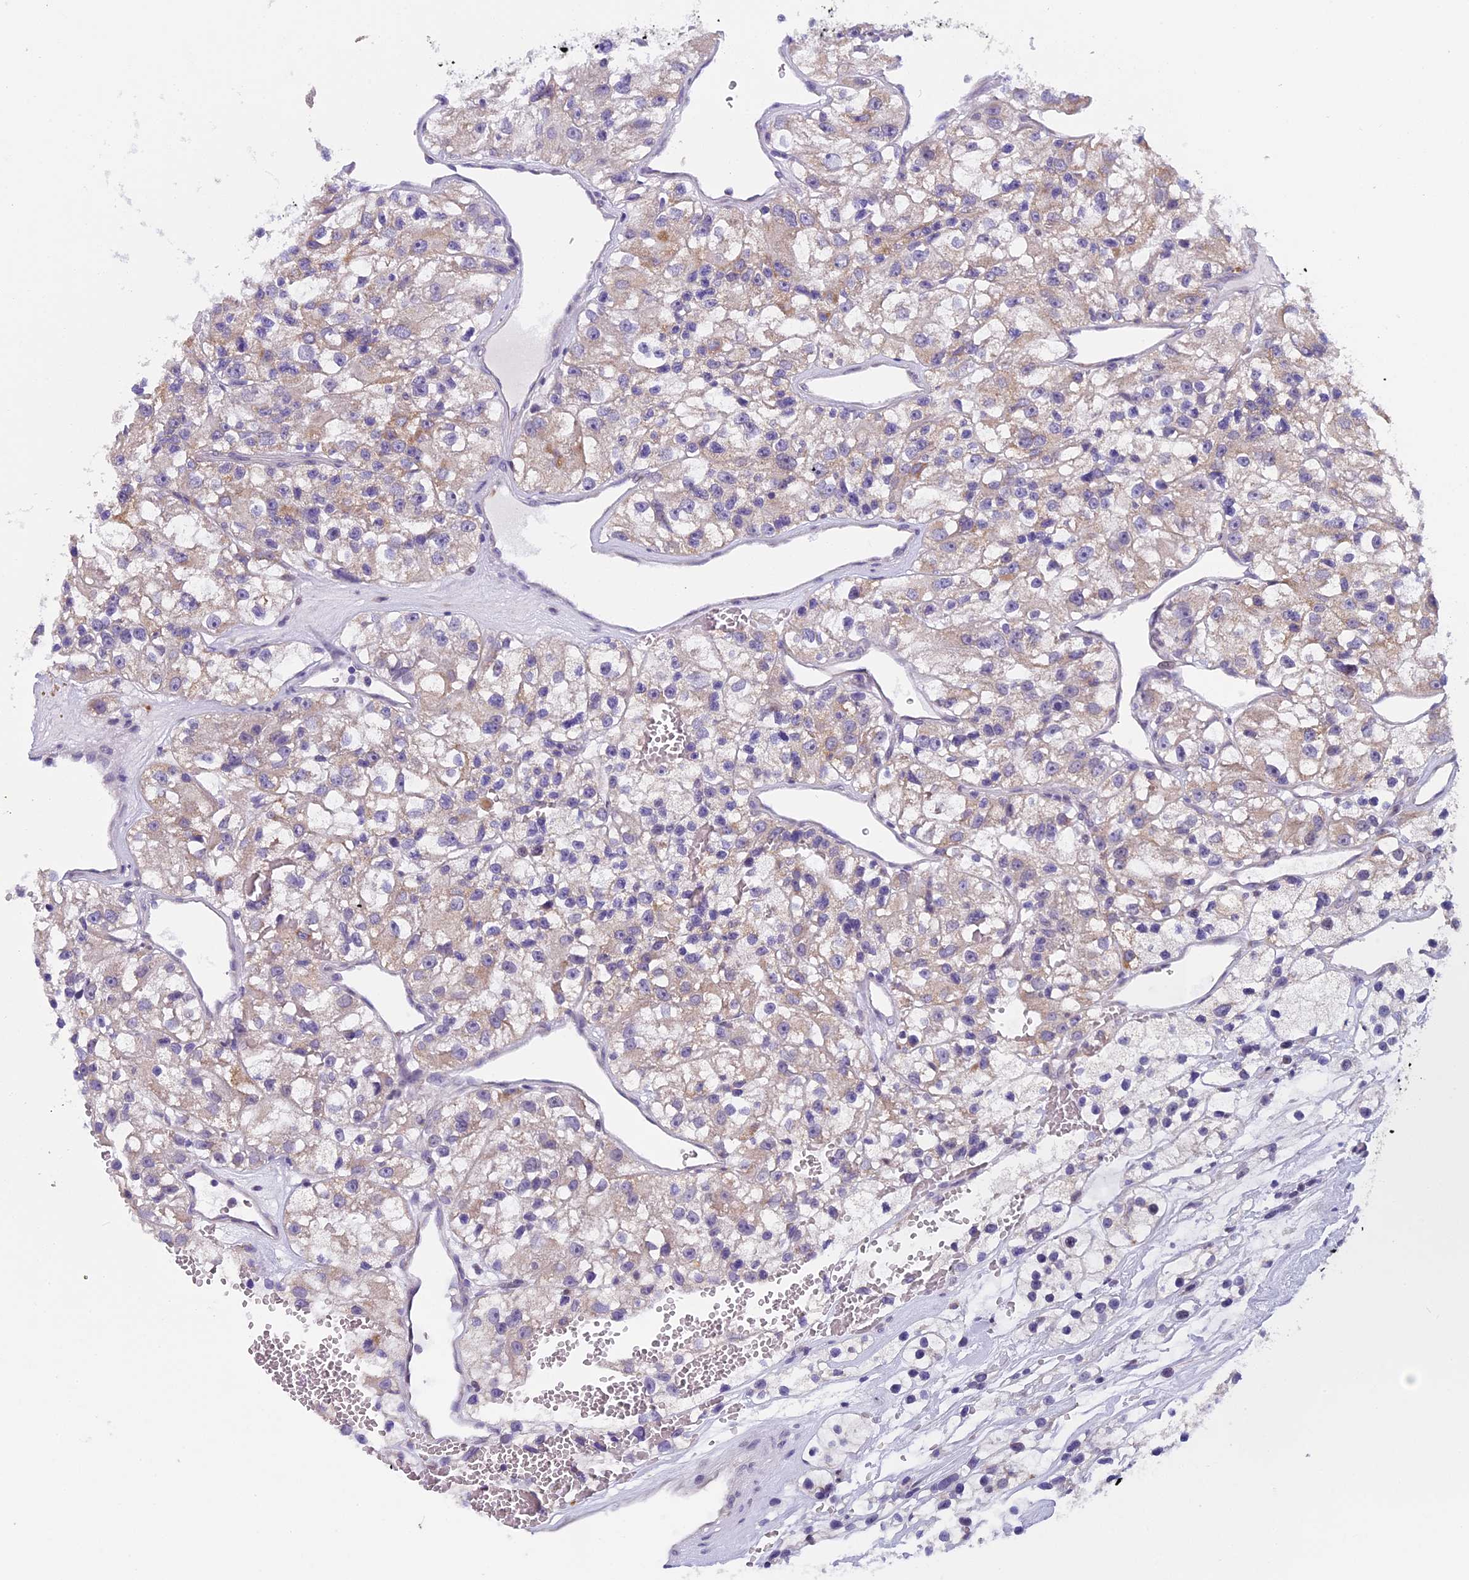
{"staining": {"intensity": "weak", "quantity": "25%-75%", "location": "cytoplasmic/membranous"}, "tissue": "renal cancer", "cell_type": "Tumor cells", "image_type": "cancer", "snomed": [{"axis": "morphology", "description": "Adenocarcinoma, NOS"}, {"axis": "topography", "description": "Kidney"}], "caption": "IHC photomicrograph of renal cancer (adenocarcinoma) stained for a protein (brown), which reveals low levels of weak cytoplasmic/membranous expression in approximately 25%-75% of tumor cells.", "gene": "ZNF317", "patient": {"sex": "female", "age": 57}}